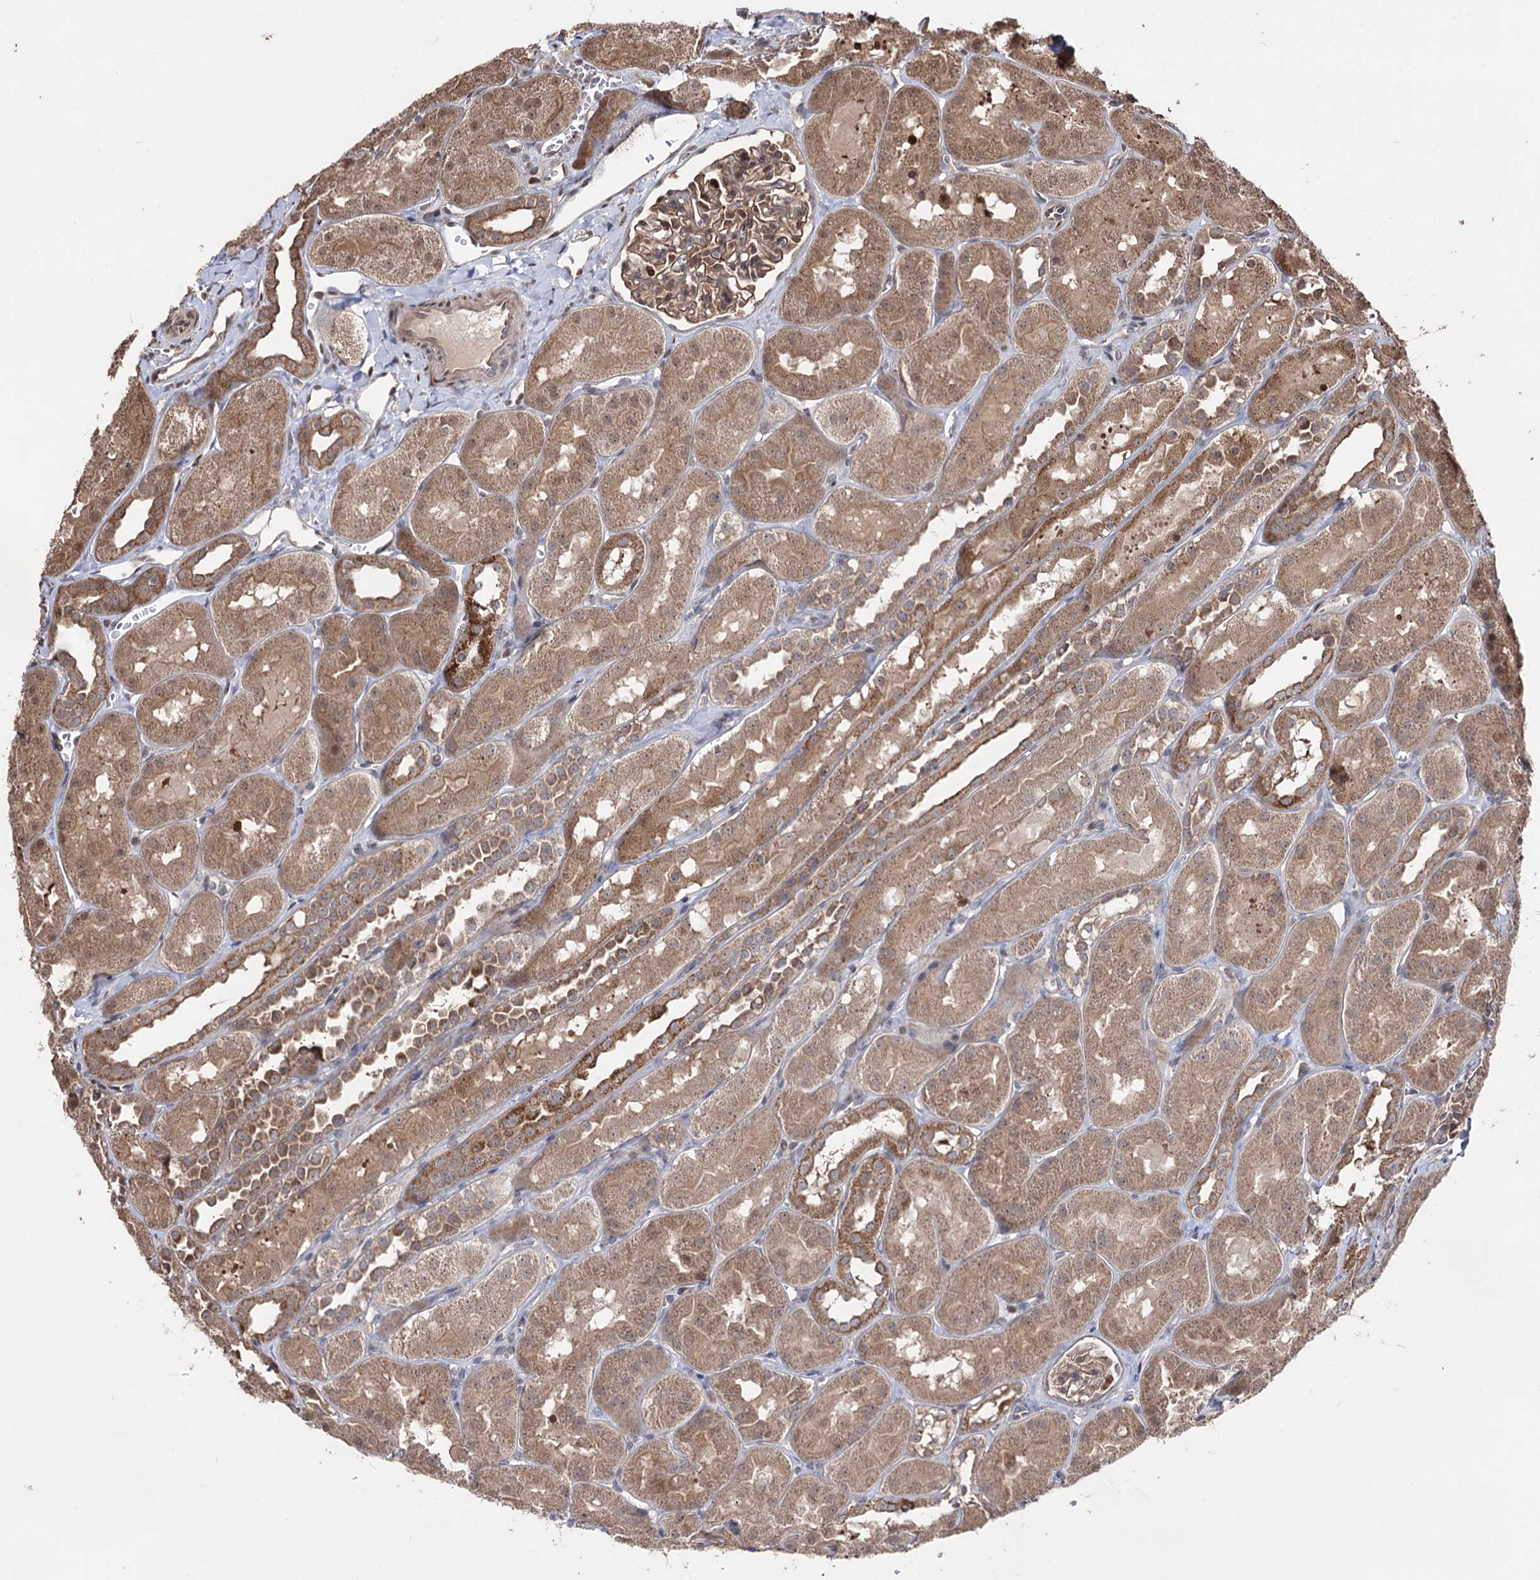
{"staining": {"intensity": "moderate", "quantity": ">75%", "location": "cytoplasmic/membranous"}, "tissue": "kidney", "cell_type": "Cells in glomeruli", "image_type": "normal", "snomed": [{"axis": "morphology", "description": "Normal tissue, NOS"}, {"axis": "topography", "description": "Kidney"}, {"axis": "topography", "description": "Urinary bladder"}], "caption": "Immunohistochemical staining of unremarkable human kidney shows medium levels of moderate cytoplasmic/membranous expression in about >75% of cells in glomeruli.", "gene": "CPNE8", "patient": {"sex": "male", "age": 16}}